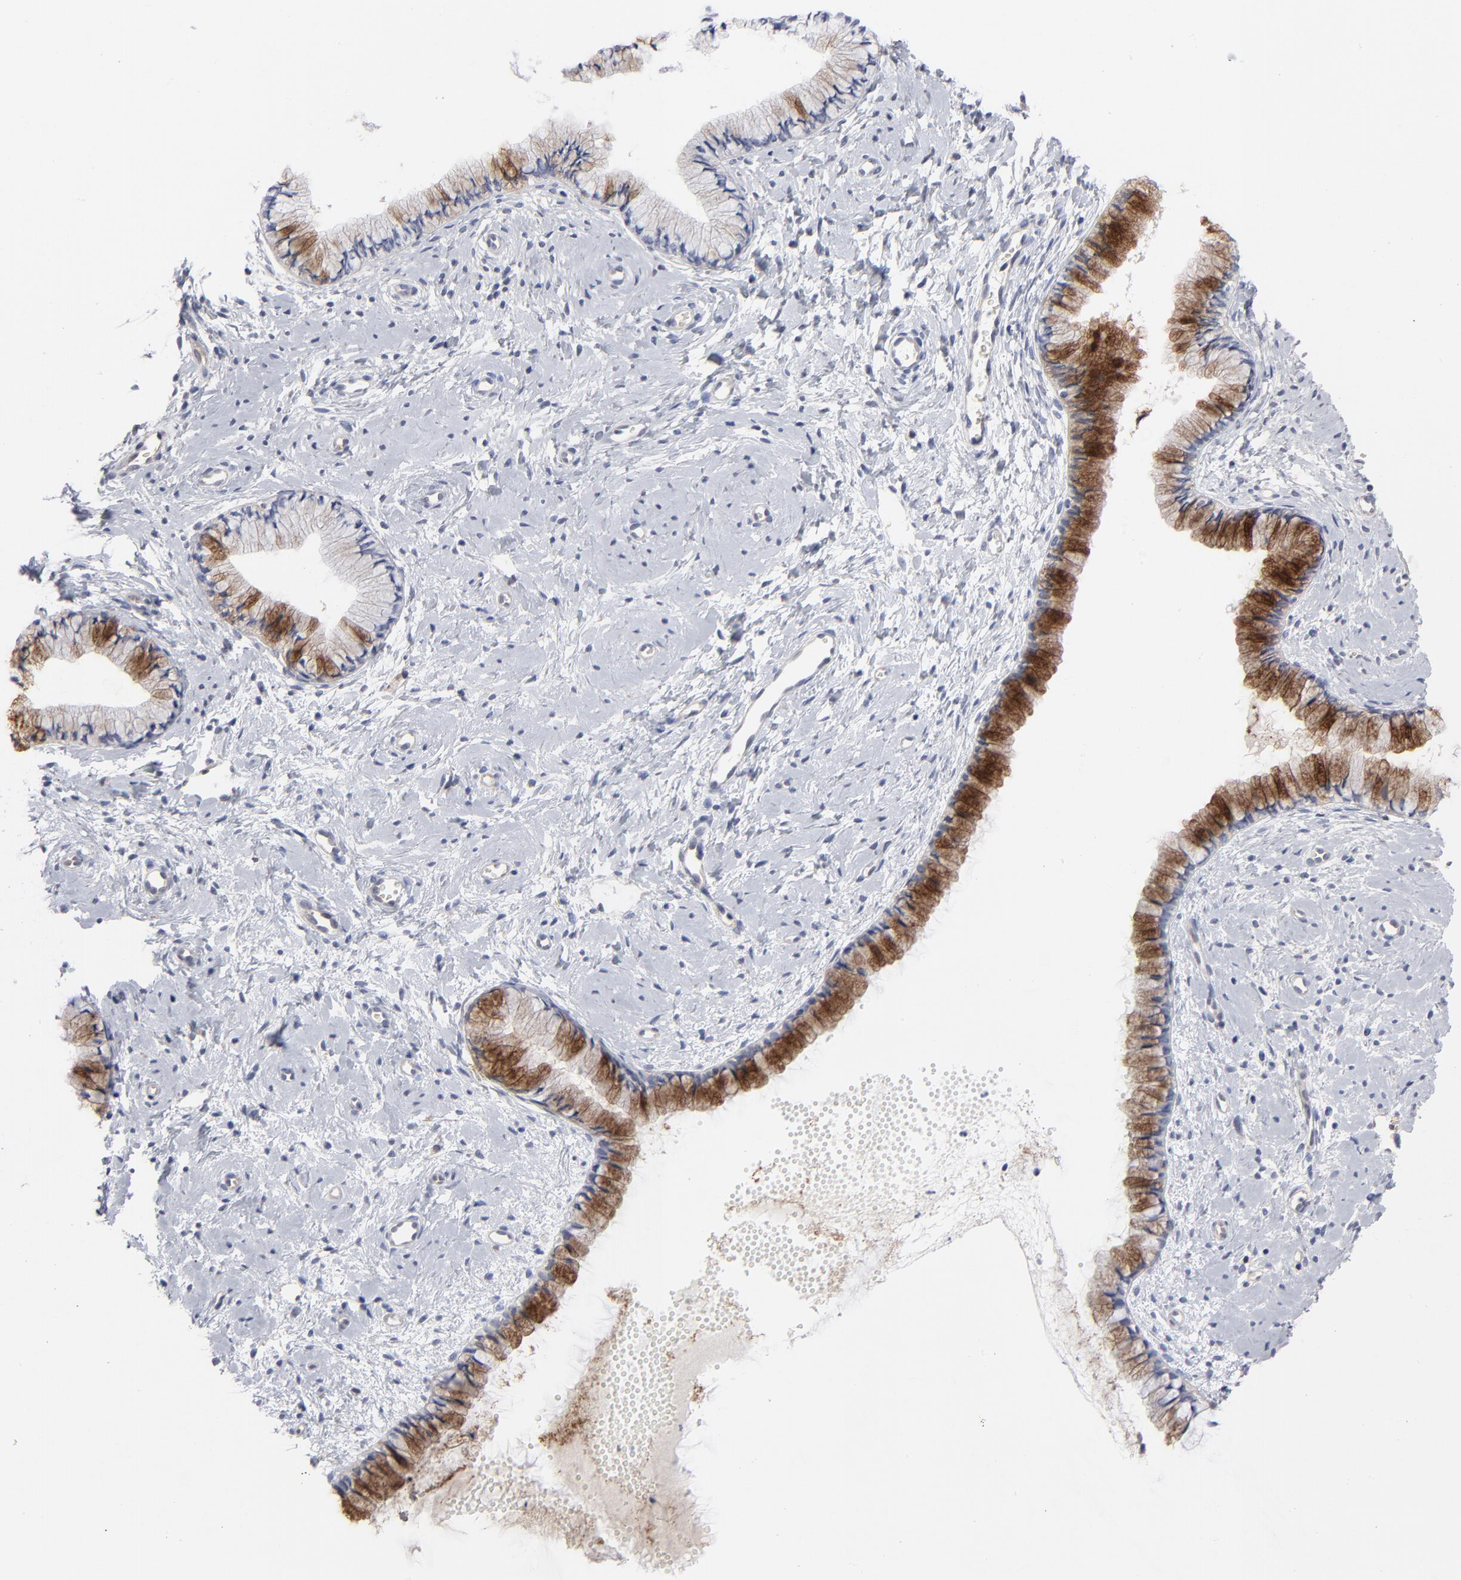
{"staining": {"intensity": "moderate", "quantity": ">75%", "location": "cytoplasmic/membranous"}, "tissue": "cervix", "cell_type": "Glandular cells", "image_type": "normal", "snomed": [{"axis": "morphology", "description": "Normal tissue, NOS"}, {"axis": "topography", "description": "Cervix"}], "caption": "Moderate cytoplasmic/membranous protein staining is present in approximately >75% of glandular cells in cervix.", "gene": "ARRB1", "patient": {"sex": "female", "age": 46}}